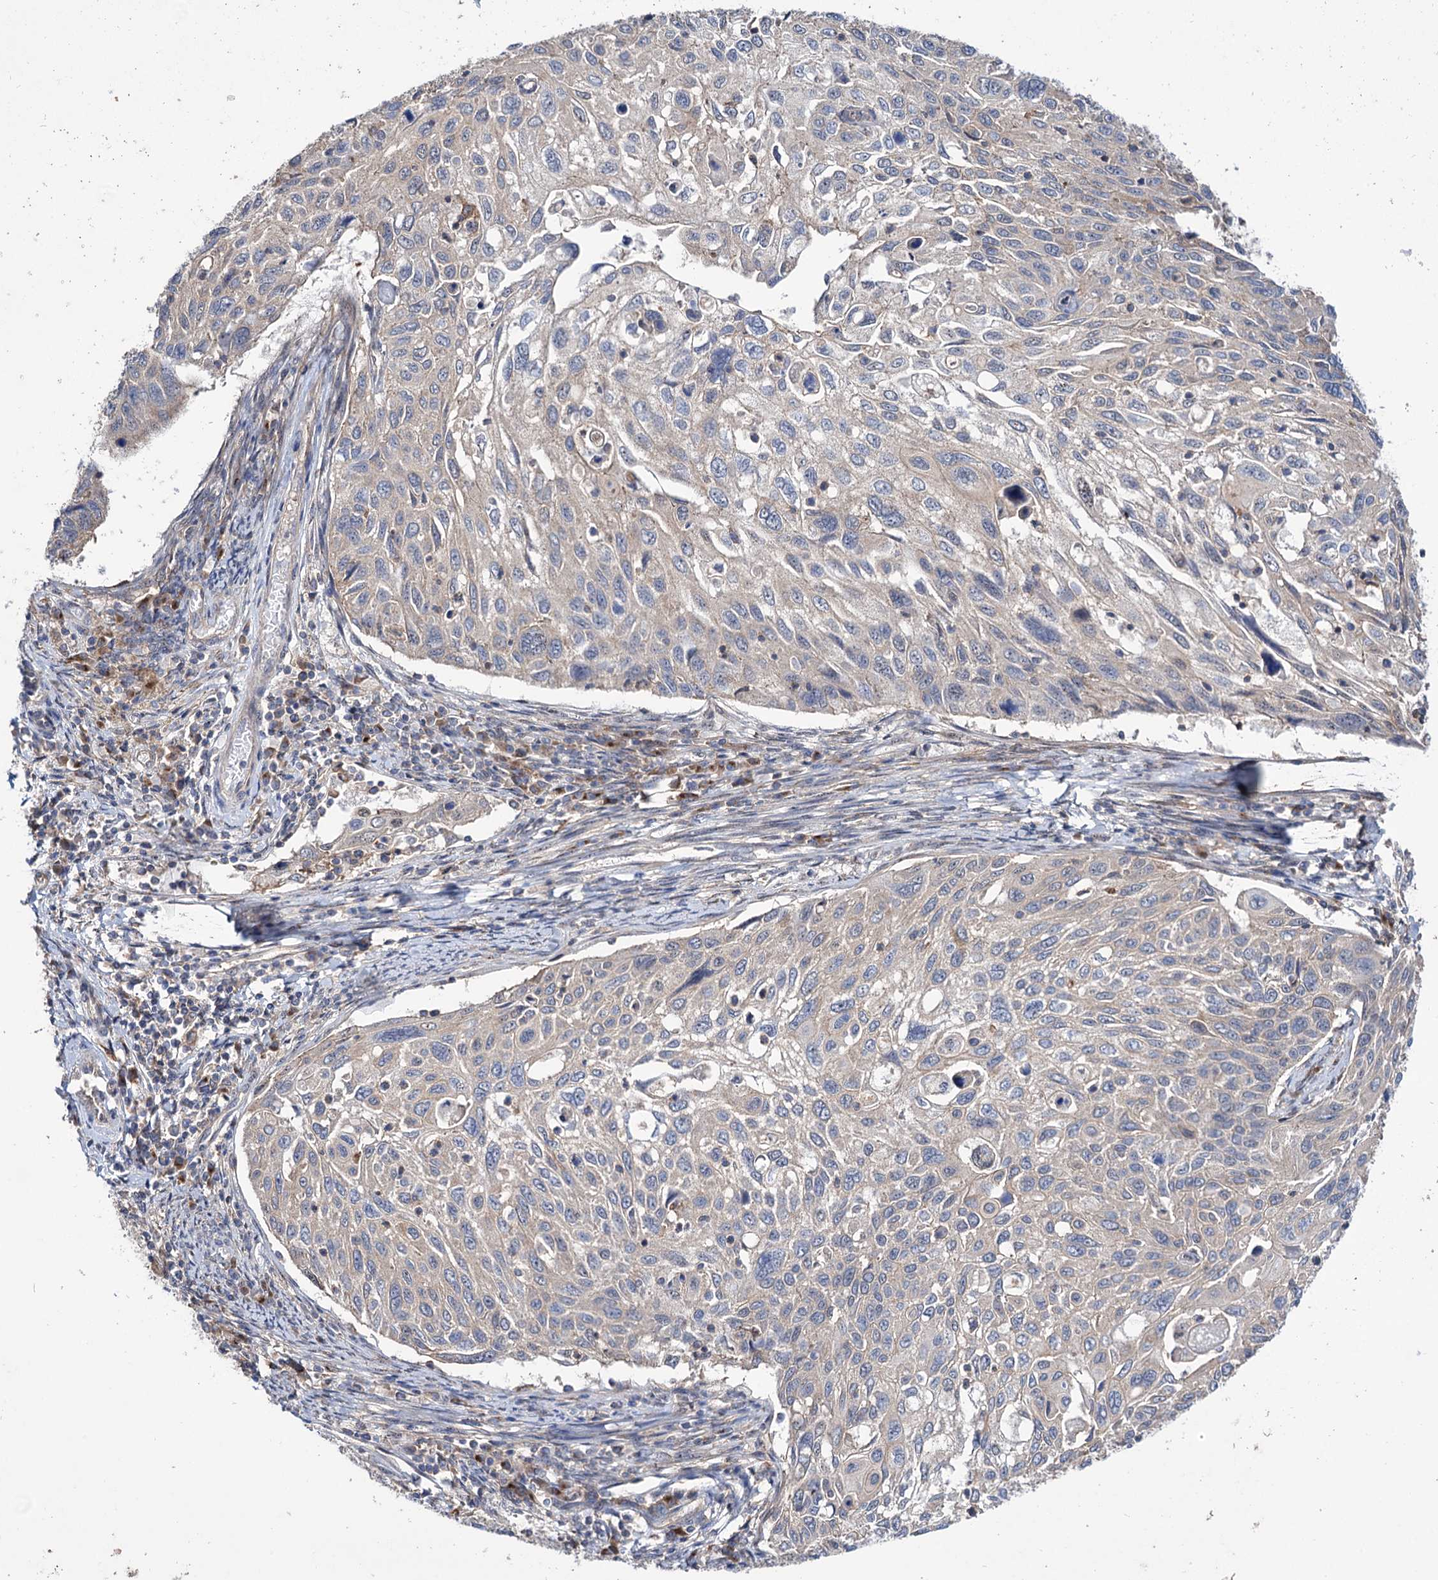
{"staining": {"intensity": "weak", "quantity": "<25%", "location": "cytoplasmic/membranous"}, "tissue": "cervical cancer", "cell_type": "Tumor cells", "image_type": "cancer", "snomed": [{"axis": "morphology", "description": "Squamous cell carcinoma, NOS"}, {"axis": "topography", "description": "Cervix"}], "caption": "This is an immunohistochemistry micrograph of human squamous cell carcinoma (cervical). There is no expression in tumor cells.", "gene": "SEC24A", "patient": {"sex": "female", "age": 70}}